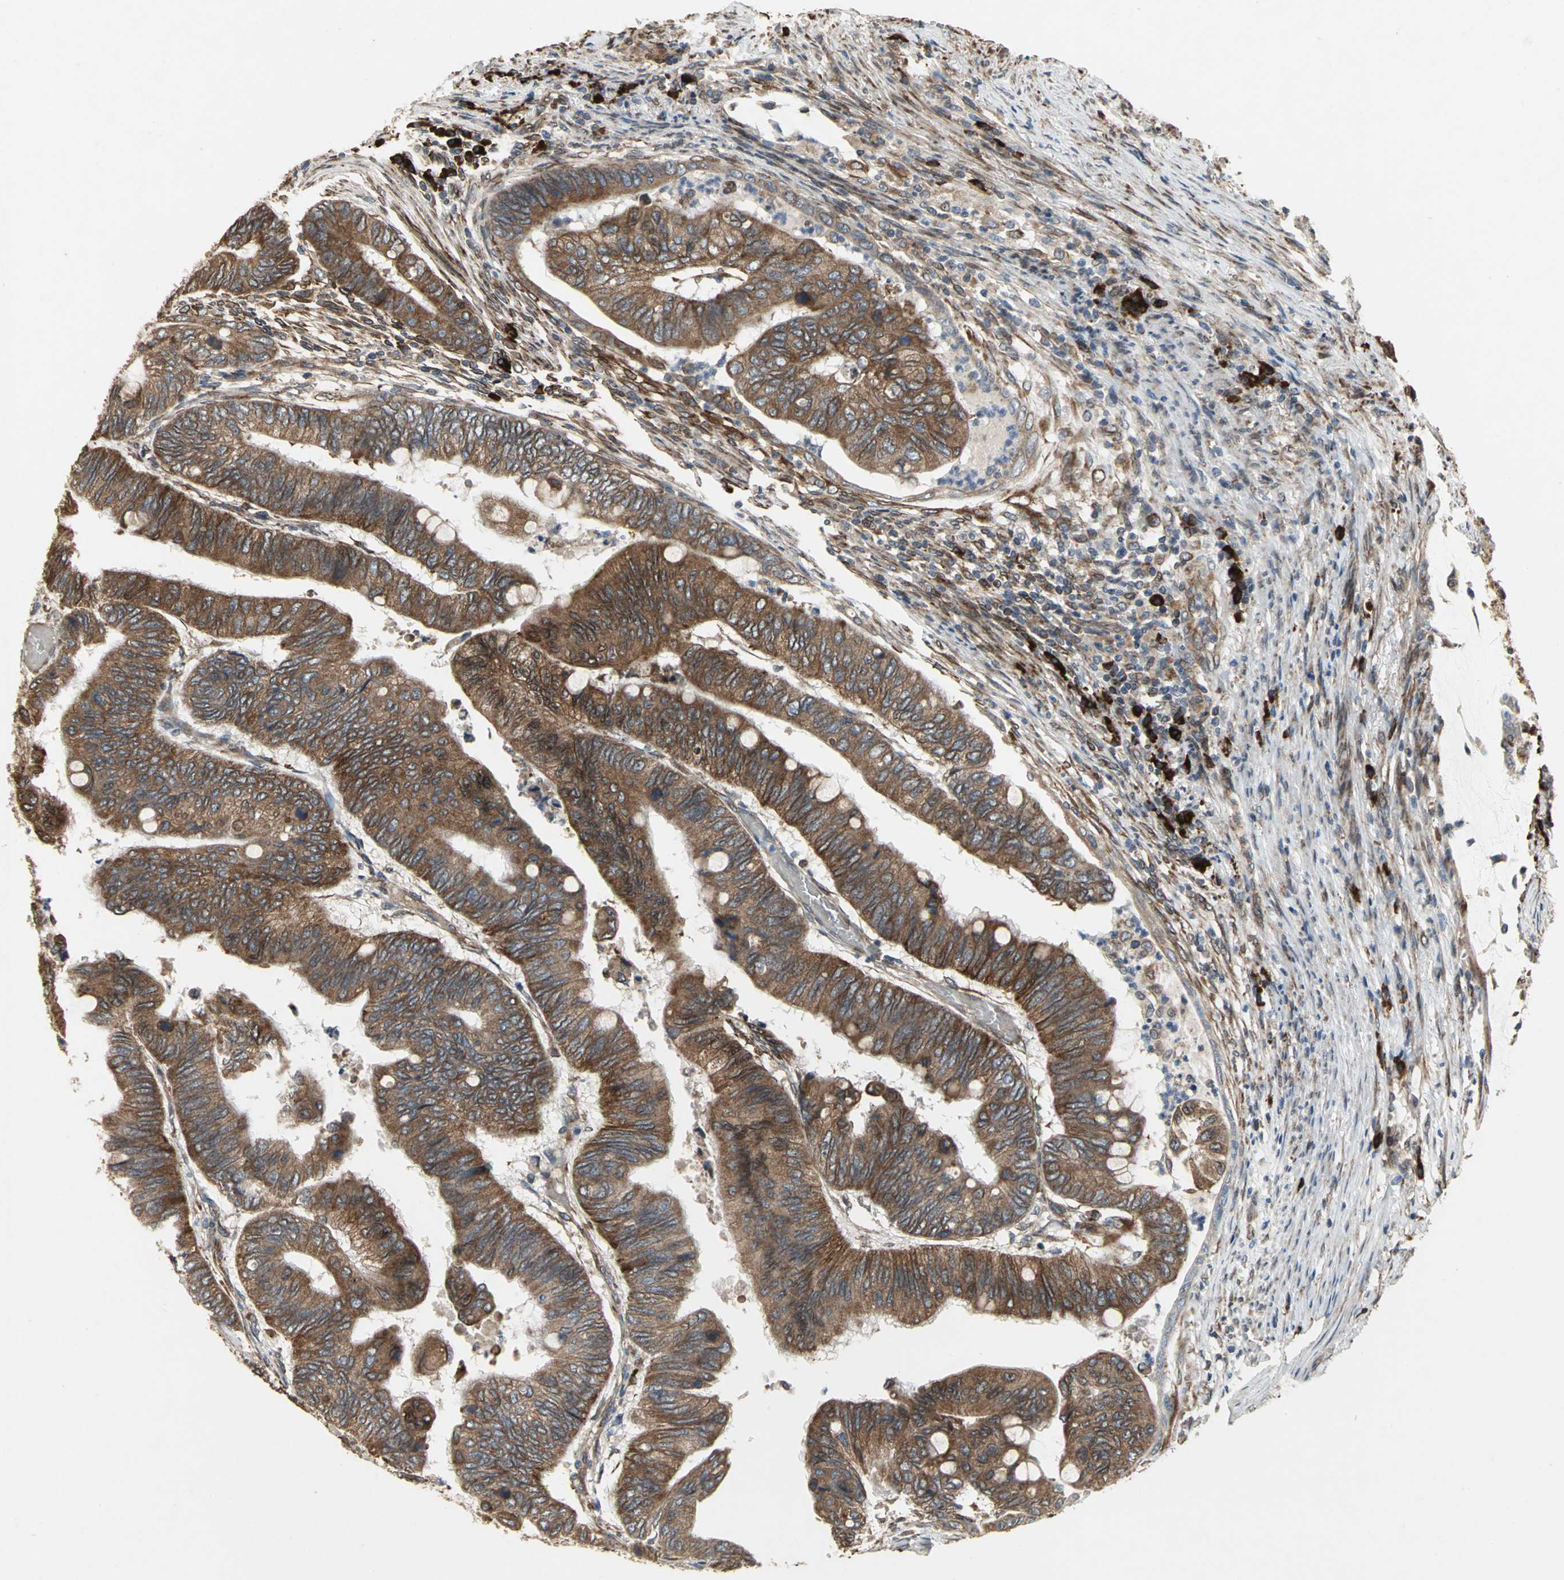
{"staining": {"intensity": "strong", "quantity": ">75%", "location": "cytoplasmic/membranous"}, "tissue": "colorectal cancer", "cell_type": "Tumor cells", "image_type": "cancer", "snomed": [{"axis": "morphology", "description": "Normal tissue, NOS"}, {"axis": "morphology", "description": "Adenocarcinoma, NOS"}, {"axis": "topography", "description": "Rectum"}, {"axis": "topography", "description": "Peripheral nerve tissue"}], "caption": "Strong cytoplasmic/membranous protein staining is appreciated in approximately >75% of tumor cells in colorectal adenocarcinoma. (DAB (3,3'-diaminobenzidine) IHC, brown staining for protein, blue staining for nuclei).", "gene": "SYVN1", "patient": {"sex": "male", "age": 92}}